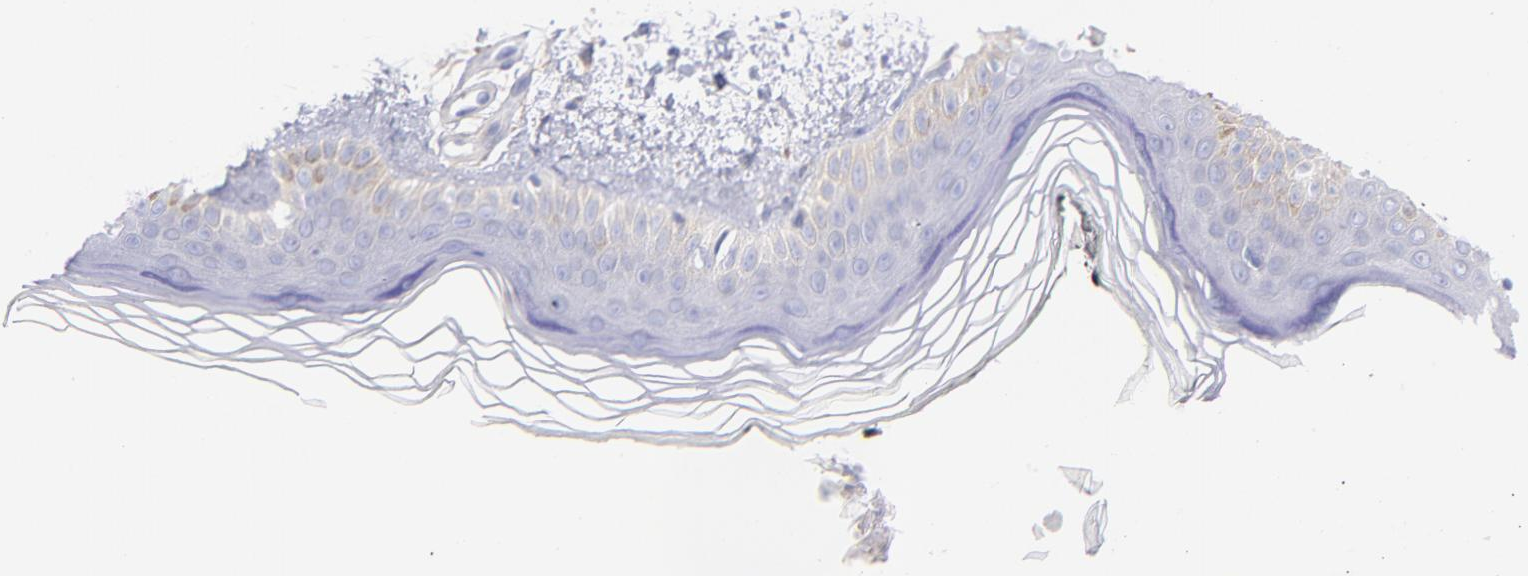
{"staining": {"intensity": "negative", "quantity": "none", "location": "none"}, "tissue": "skin", "cell_type": "Fibroblasts", "image_type": "normal", "snomed": [{"axis": "morphology", "description": "Normal tissue, NOS"}, {"axis": "topography", "description": "Skin"}], "caption": "The histopathology image shows no significant positivity in fibroblasts of skin.", "gene": "PRKCA", "patient": {"sex": "female", "age": 19}}